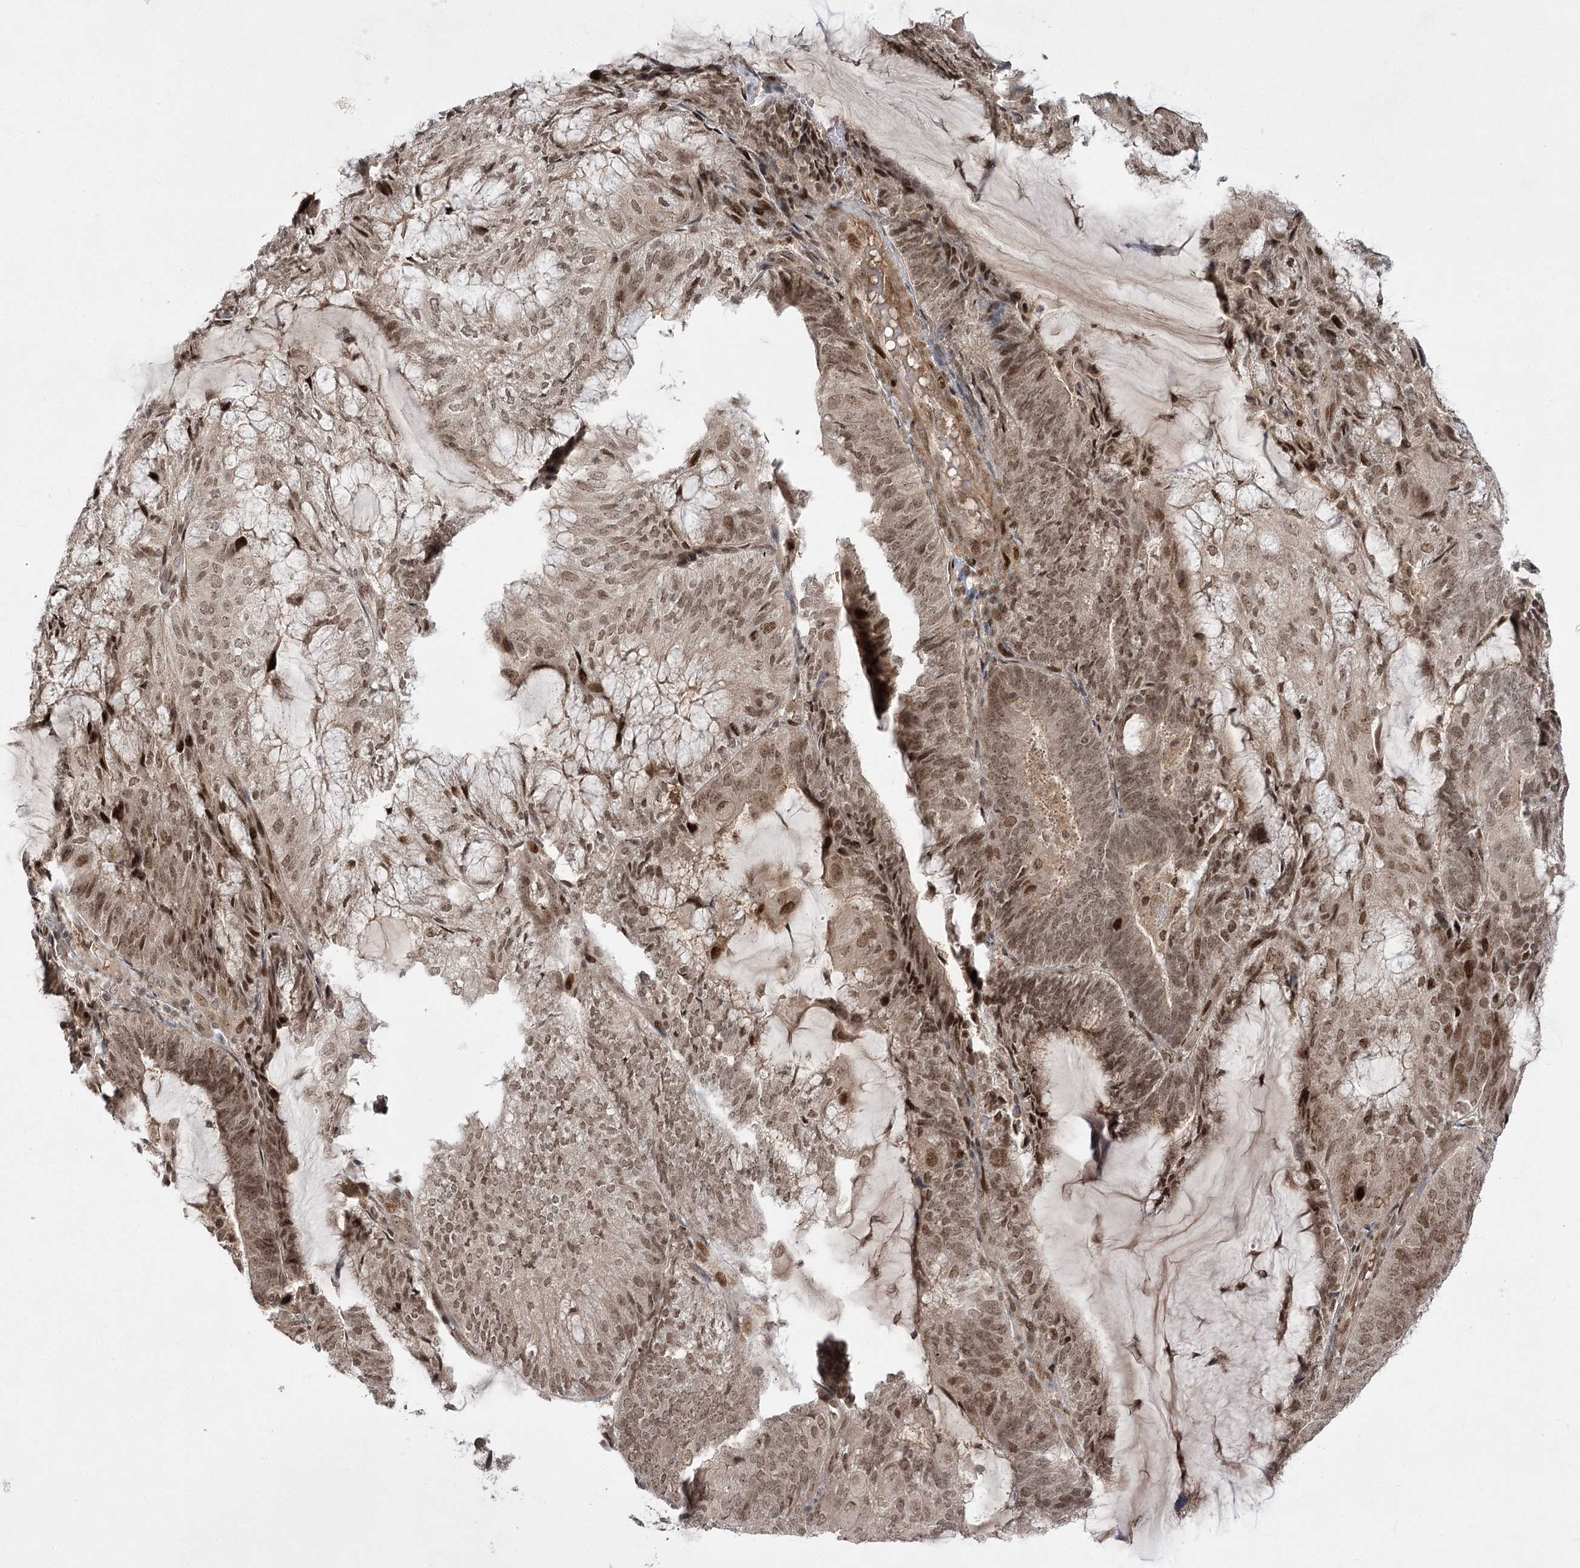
{"staining": {"intensity": "moderate", "quantity": ">75%", "location": "nuclear"}, "tissue": "endometrial cancer", "cell_type": "Tumor cells", "image_type": "cancer", "snomed": [{"axis": "morphology", "description": "Adenocarcinoma, NOS"}, {"axis": "topography", "description": "Endometrium"}], "caption": "A photomicrograph showing moderate nuclear expression in approximately >75% of tumor cells in endometrial cancer (adenocarcinoma), as visualized by brown immunohistochemical staining.", "gene": "HELQ", "patient": {"sex": "female", "age": 81}}